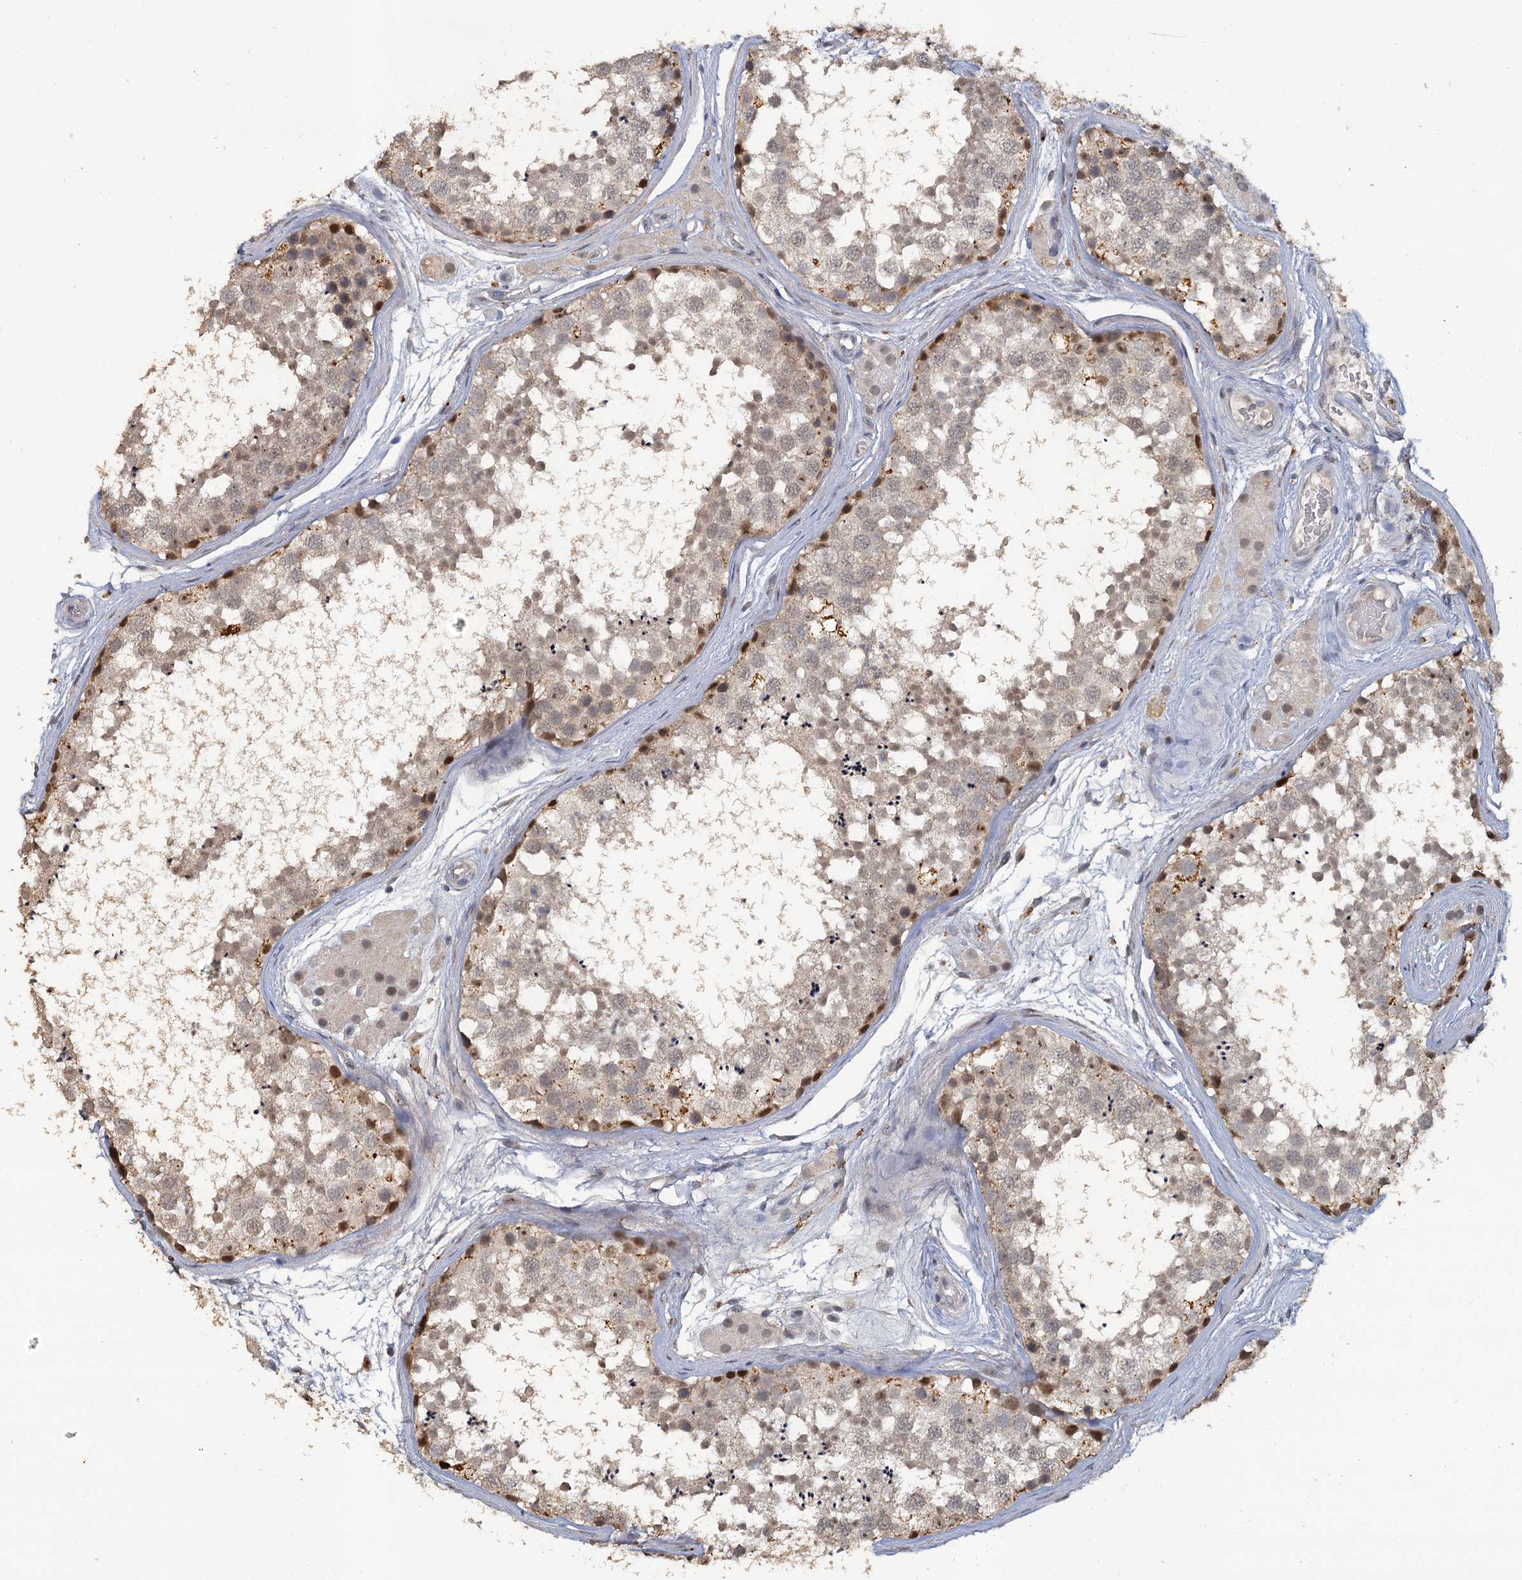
{"staining": {"intensity": "moderate", "quantity": "25%-75%", "location": "nuclear"}, "tissue": "testis", "cell_type": "Cells in seminiferous ducts", "image_type": "normal", "snomed": [{"axis": "morphology", "description": "Normal tissue, NOS"}, {"axis": "topography", "description": "Testis"}], "caption": "Testis stained for a protein displays moderate nuclear positivity in cells in seminiferous ducts. (DAB (3,3'-diaminobenzidine) IHC with brightfield microscopy, high magnification).", "gene": "MUCL1", "patient": {"sex": "male", "age": 56}}